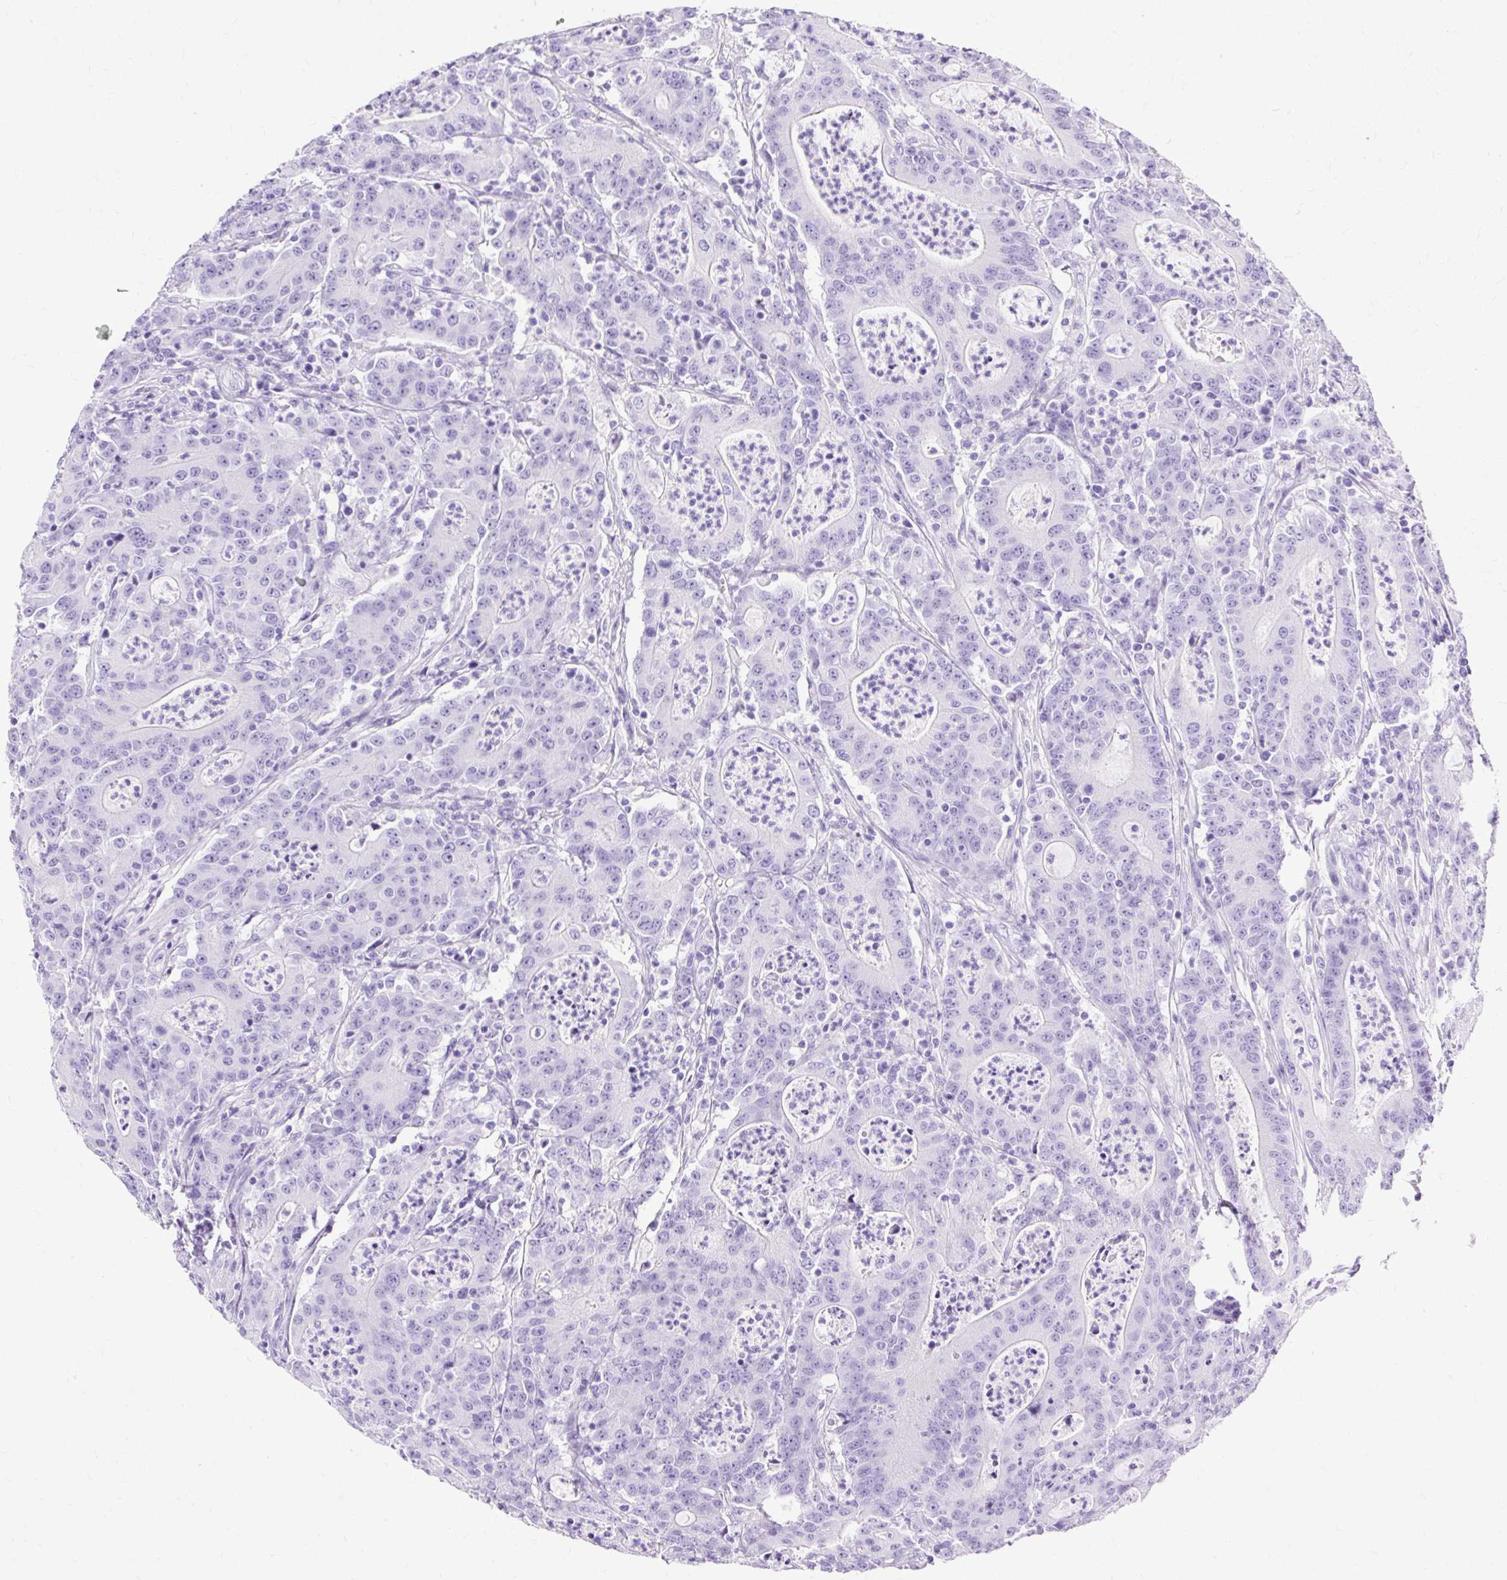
{"staining": {"intensity": "negative", "quantity": "none", "location": "none"}, "tissue": "colorectal cancer", "cell_type": "Tumor cells", "image_type": "cancer", "snomed": [{"axis": "morphology", "description": "Adenocarcinoma, NOS"}, {"axis": "topography", "description": "Colon"}], "caption": "High magnification brightfield microscopy of colorectal cancer (adenocarcinoma) stained with DAB (3,3'-diaminobenzidine) (brown) and counterstained with hematoxylin (blue): tumor cells show no significant expression. (Brightfield microscopy of DAB immunohistochemistry (IHC) at high magnification).", "gene": "SLC8A2", "patient": {"sex": "male", "age": 83}}